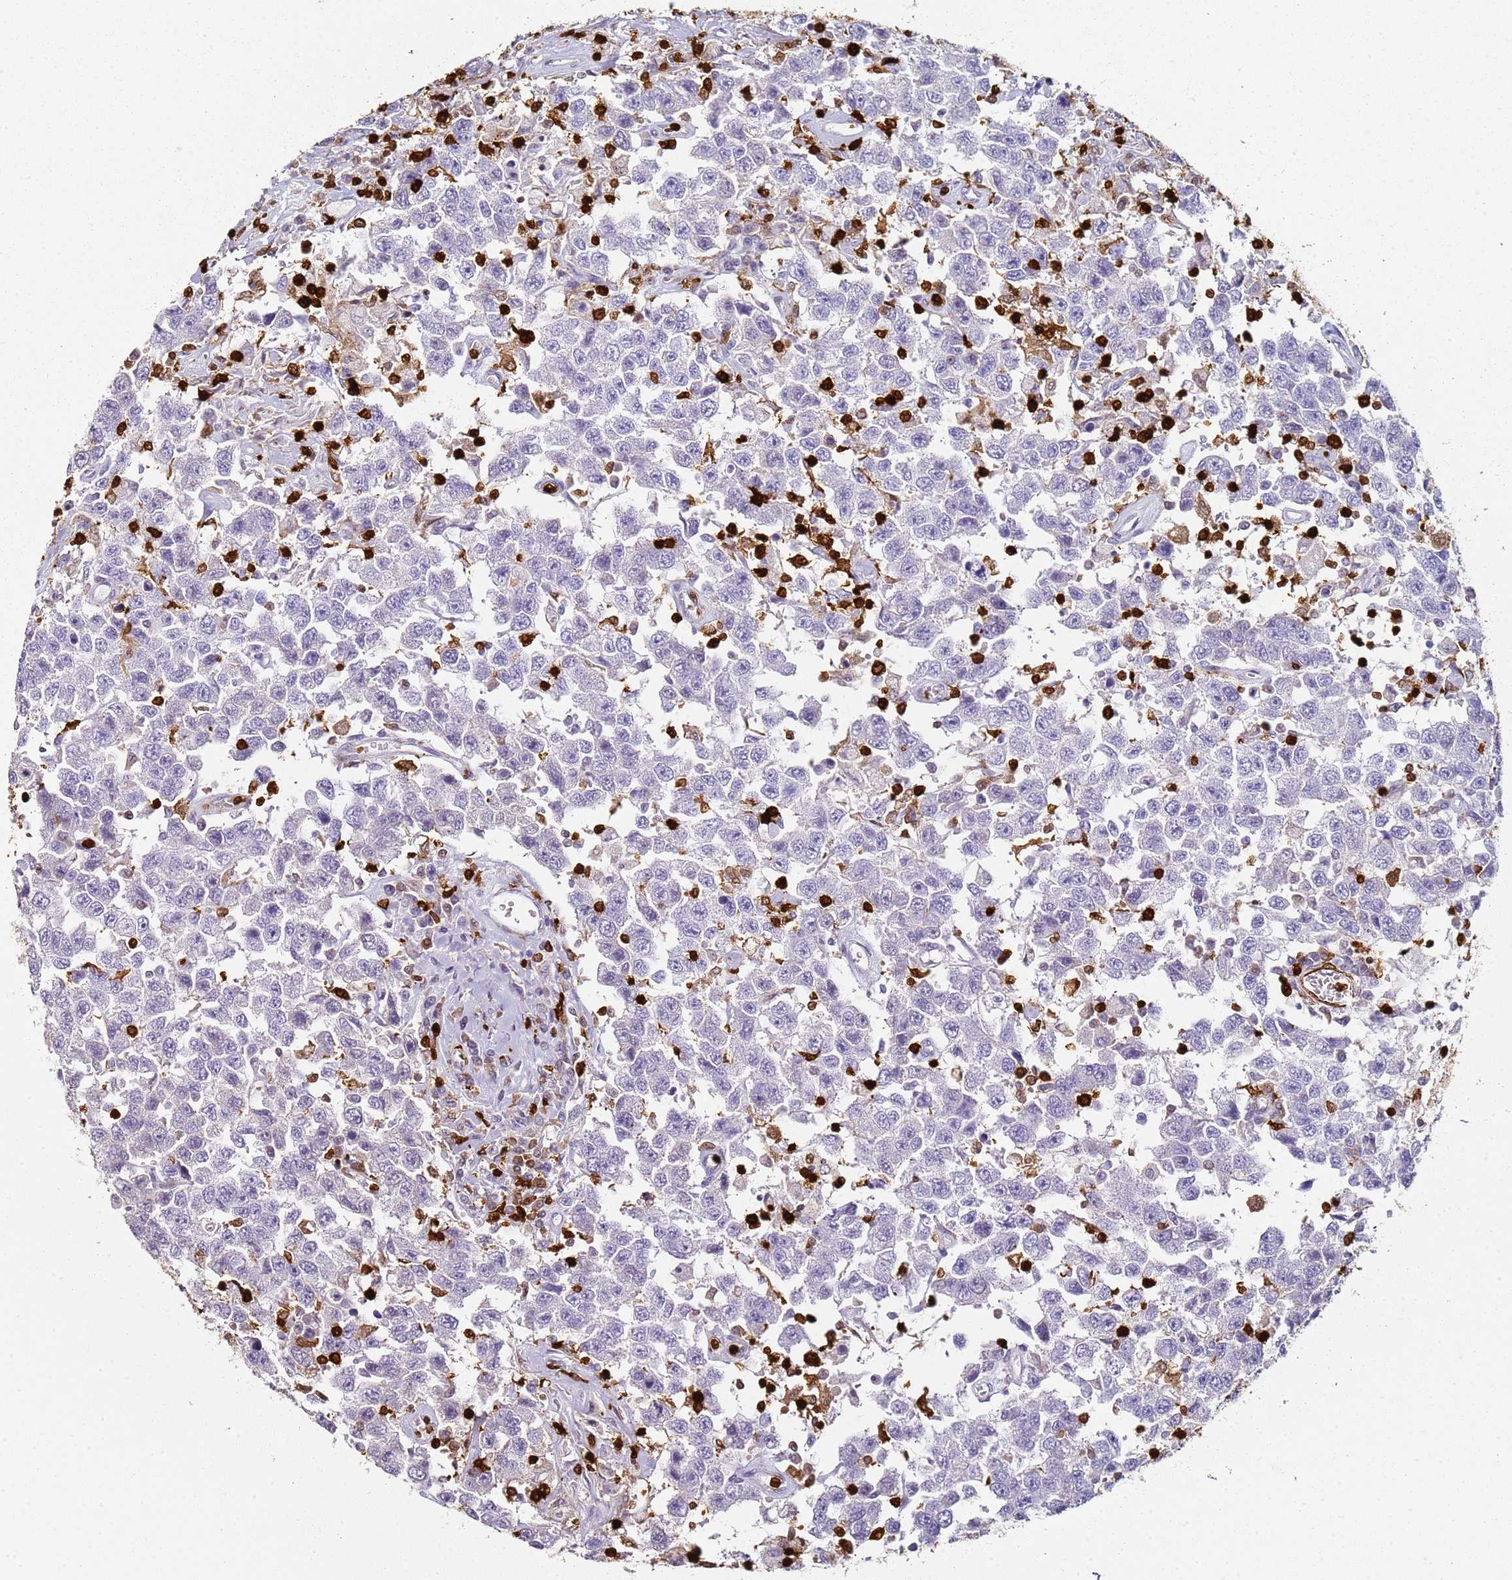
{"staining": {"intensity": "negative", "quantity": "none", "location": "none"}, "tissue": "testis cancer", "cell_type": "Tumor cells", "image_type": "cancer", "snomed": [{"axis": "morphology", "description": "Seminoma, NOS"}, {"axis": "topography", "description": "Testis"}], "caption": "This is an immunohistochemistry image of human testis cancer. There is no staining in tumor cells.", "gene": "S100A4", "patient": {"sex": "male", "age": 41}}